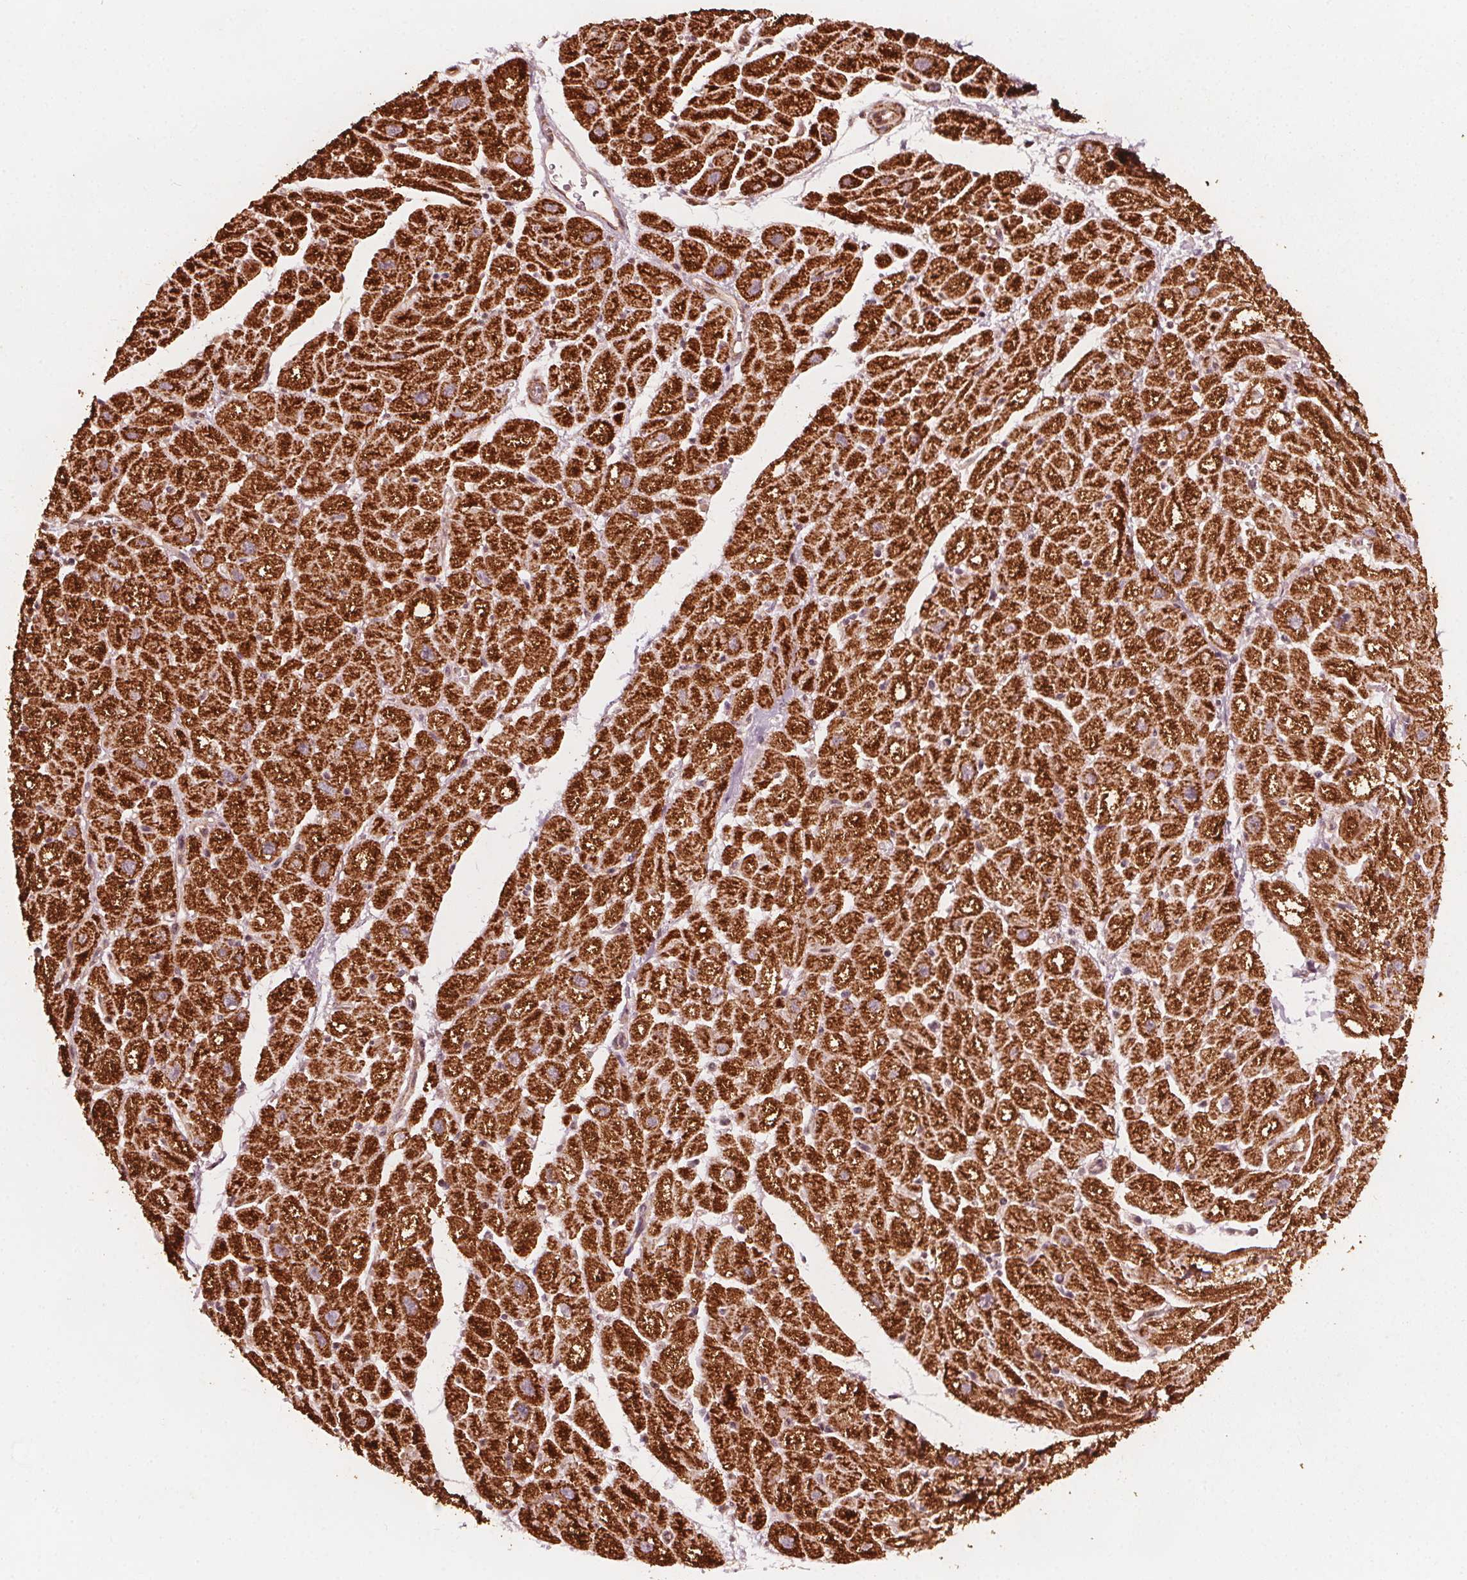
{"staining": {"intensity": "strong", "quantity": ">75%", "location": "cytoplasmic/membranous"}, "tissue": "heart muscle", "cell_type": "Cardiomyocytes", "image_type": "normal", "snomed": [{"axis": "morphology", "description": "Normal tissue, NOS"}, {"axis": "topography", "description": "Heart"}], "caption": "This photomicrograph reveals immunohistochemistry (IHC) staining of benign human heart muscle, with high strong cytoplasmic/membranous positivity in approximately >75% of cardiomyocytes.", "gene": "AIP", "patient": {"sex": "male", "age": 61}}